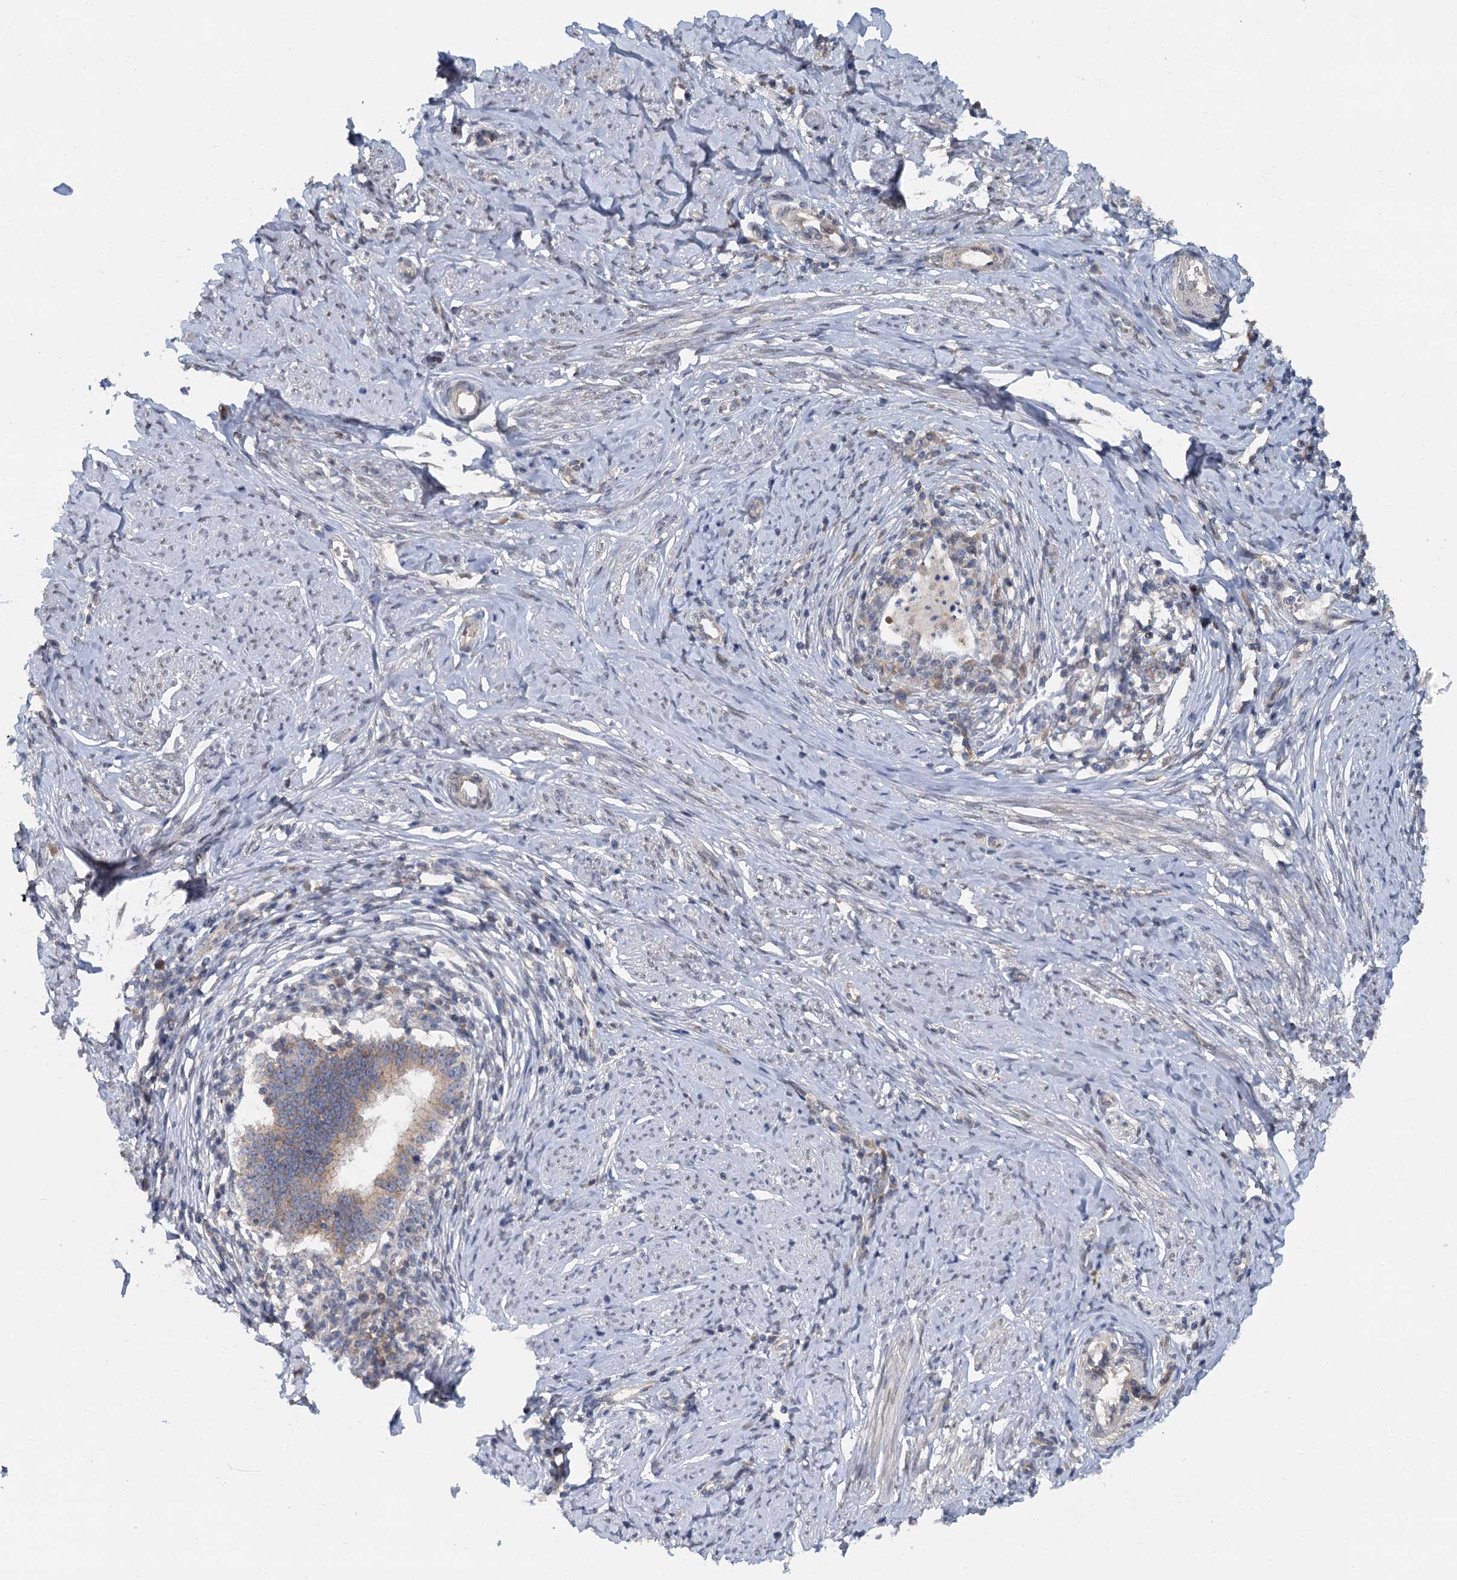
{"staining": {"intensity": "weak", "quantity": ">75%", "location": "cytoplasmic/membranous"}, "tissue": "cervical cancer", "cell_type": "Tumor cells", "image_type": "cancer", "snomed": [{"axis": "morphology", "description": "Adenocarcinoma, NOS"}, {"axis": "topography", "description": "Cervix"}], "caption": "This is an image of immunohistochemistry staining of cervical cancer (adenocarcinoma), which shows weak staining in the cytoplasmic/membranous of tumor cells.", "gene": "ZNF324", "patient": {"sex": "female", "age": 36}}